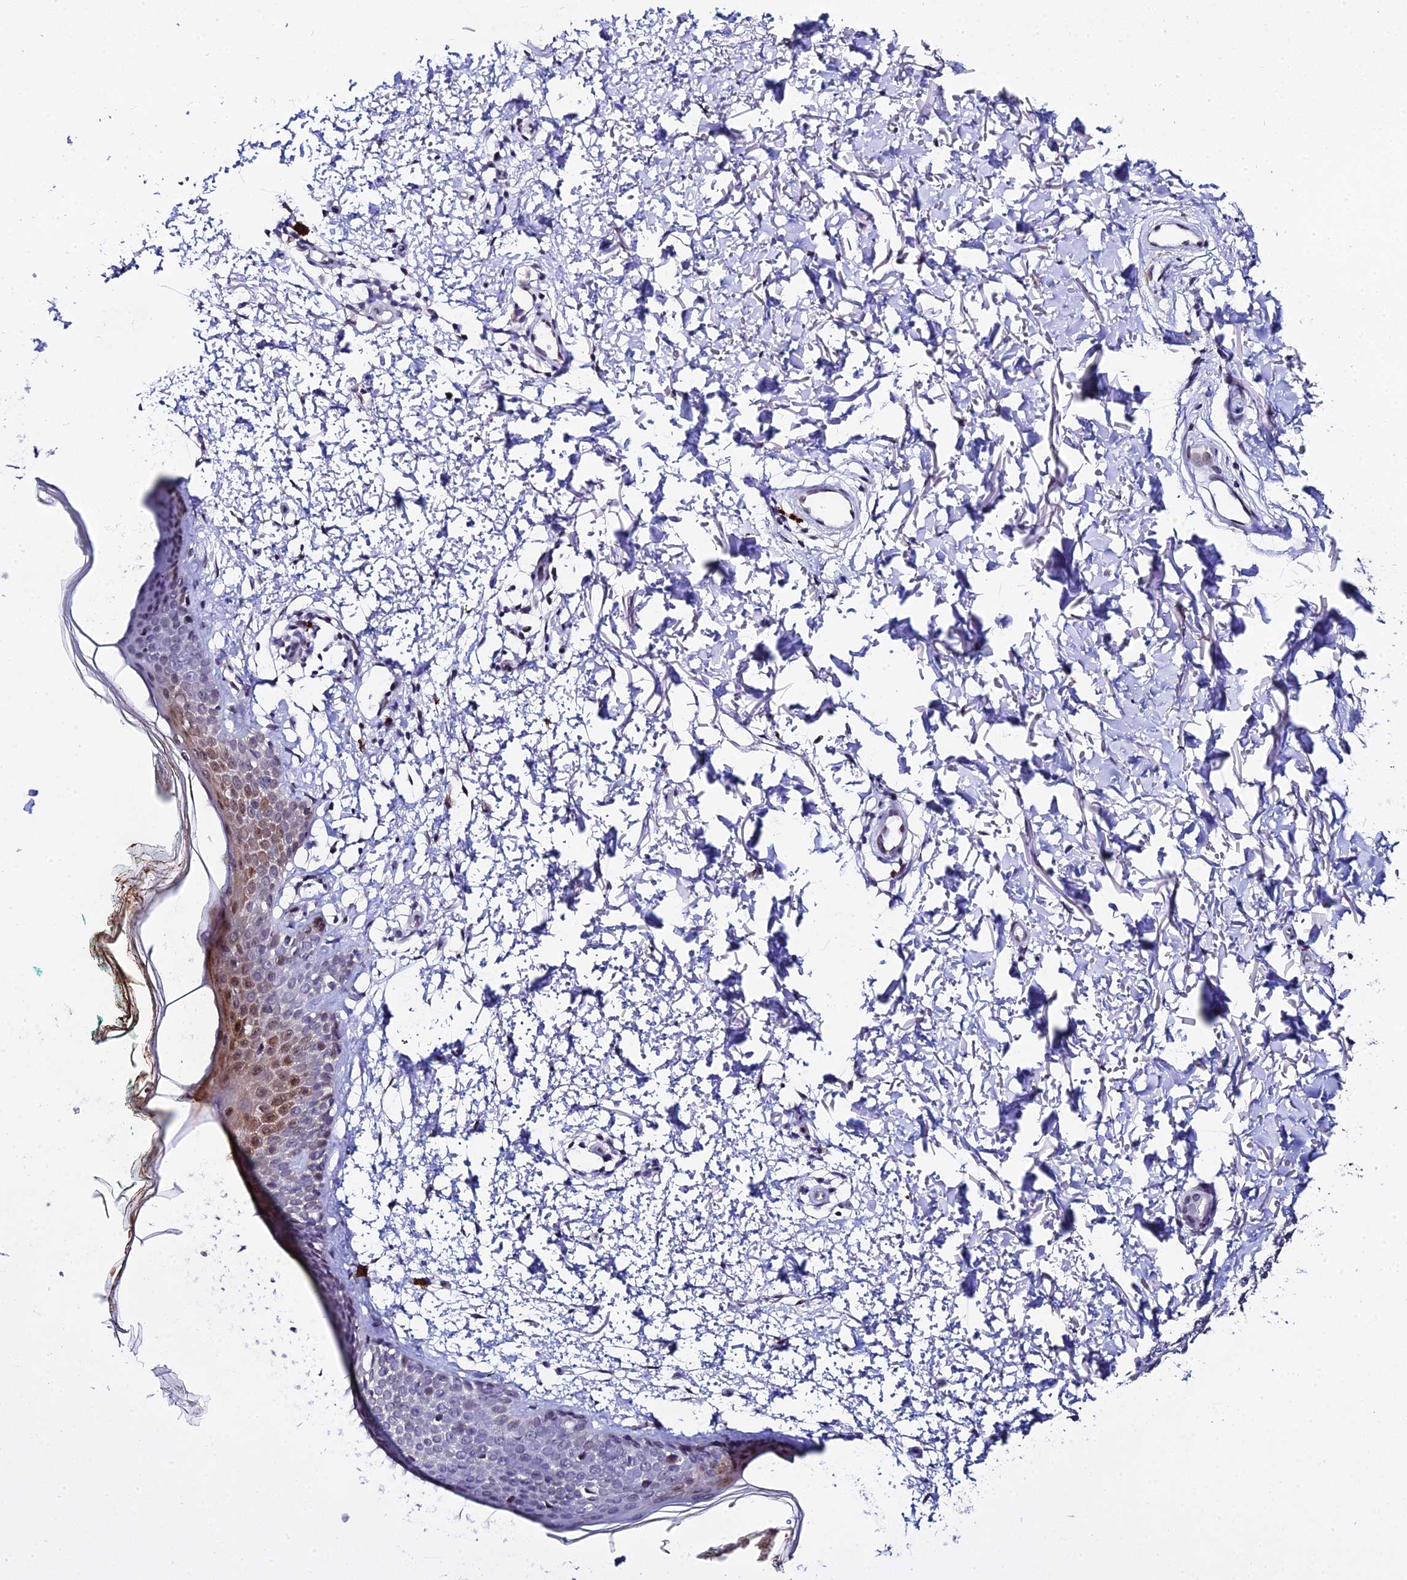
{"staining": {"intensity": "negative", "quantity": "none", "location": "none"}, "tissue": "skin", "cell_type": "Fibroblasts", "image_type": "normal", "snomed": [{"axis": "morphology", "description": "Normal tissue, NOS"}, {"axis": "topography", "description": "Skin"}], "caption": "IHC image of unremarkable skin: skin stained with DAB displays no significant protein positivity in fibroblasts. (DAB (3,3'-diaminobenzidine) immunohistochemistry visualized using brightfield microscopy, high magnification).", "gene": "MCM10", "patient": {"sex": "male", "age": 66}}